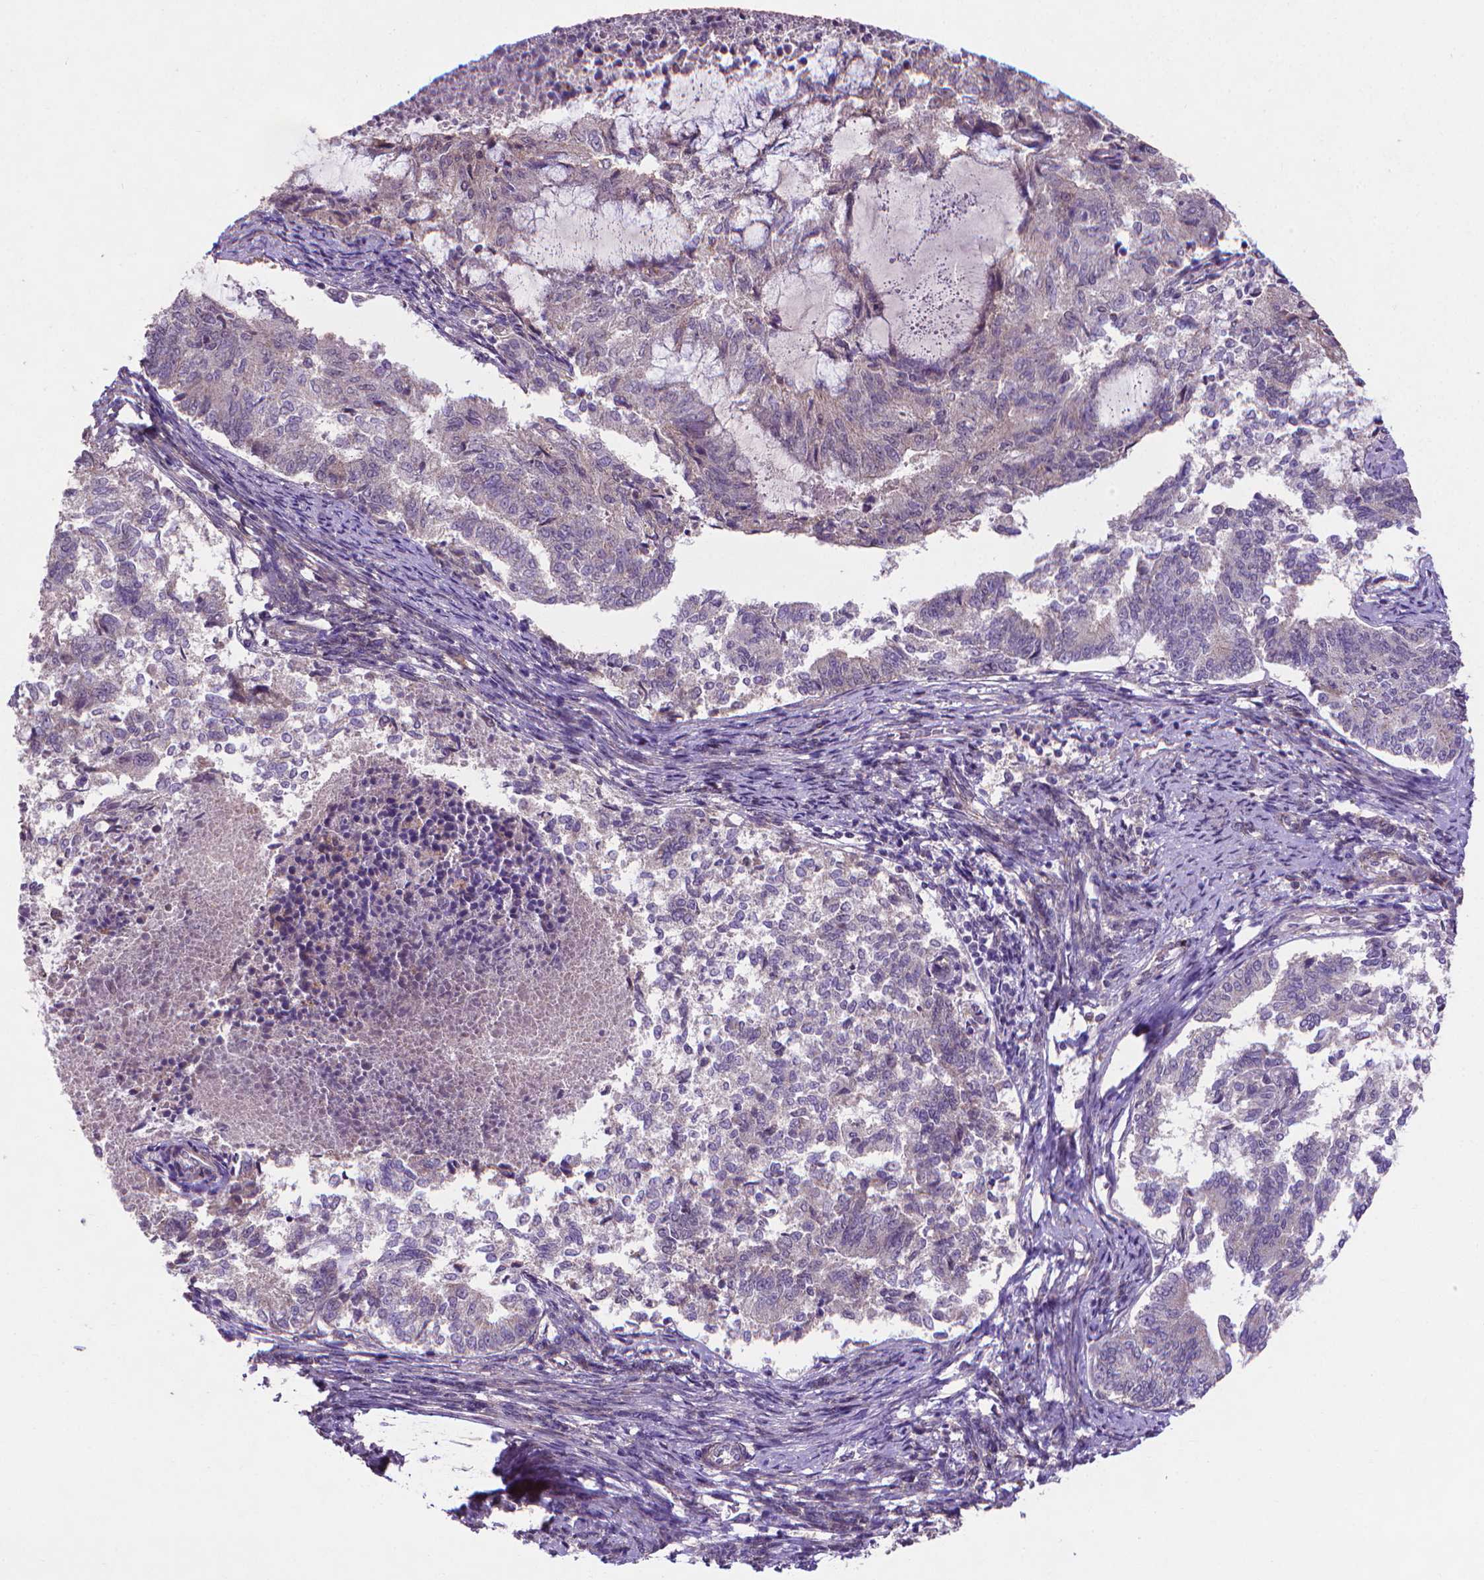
{"staining": {"intensity": "negative", "quantity": "none", "location": "none"}, "tissue": "endometrial cancer", "cell_type": "Tumor cells", "image_type": "cancer", "snomed": [{"axis": "morphology", "description": "Adenocarcinoma, NOS"}, {"axis": "topography", "description": "Endometrium"}], "caption": "Immunohistochemical staining of human endometrial cancer (adenocarcinoma) demonstrates no significant staining in tumor cells.", "gene": "GPR63", "patient": {"sex": "female", "age": 65}}